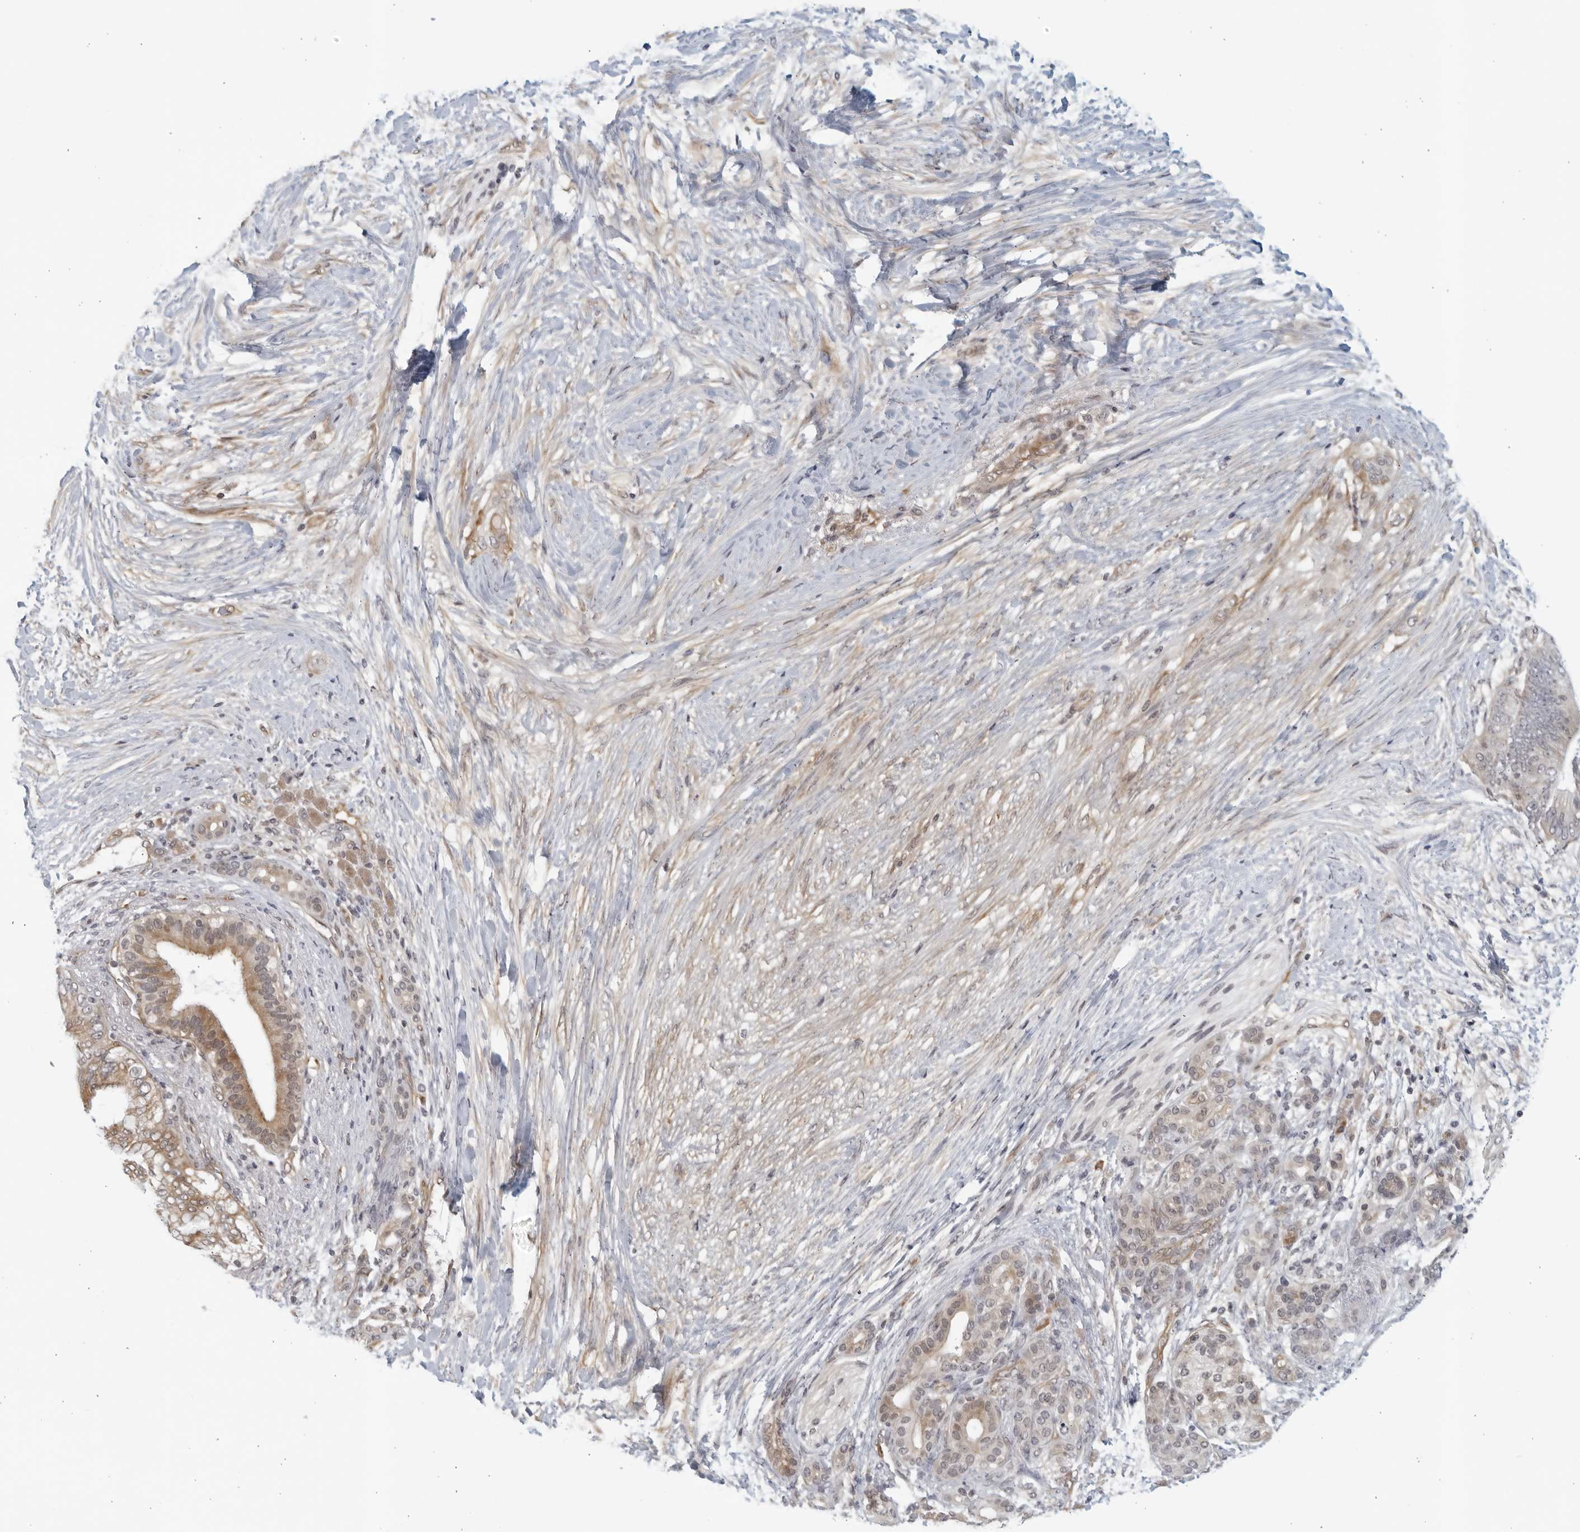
{"staining": {"intensity": "moderate", "quantity": ">75%", "location": "cytoplasmic/membranous"}, "tissue": "pancreatic cancer", "cell_type": "Tumor cells", "image_type": "cancer", "snomed": [{"axis": "morphology", "description": "Adenocarcinoma, NOS"}, {"axis": "topography", "description": "Pancreas"}], "caption": "Protein positivity by immunohistochemistry (IHC) reveals moderate cytoplasmic/membranous staining in about >75% of tumor cells in pancreatic adenocarcinoma. The staining was performed using DAB to visualize the protein expression in brown, while the nuclei were stained in blue with hematoxylin (Magnification: 20x).", "gene": "SERTAD4", "patient": {"sex": "male", "age": 53}}